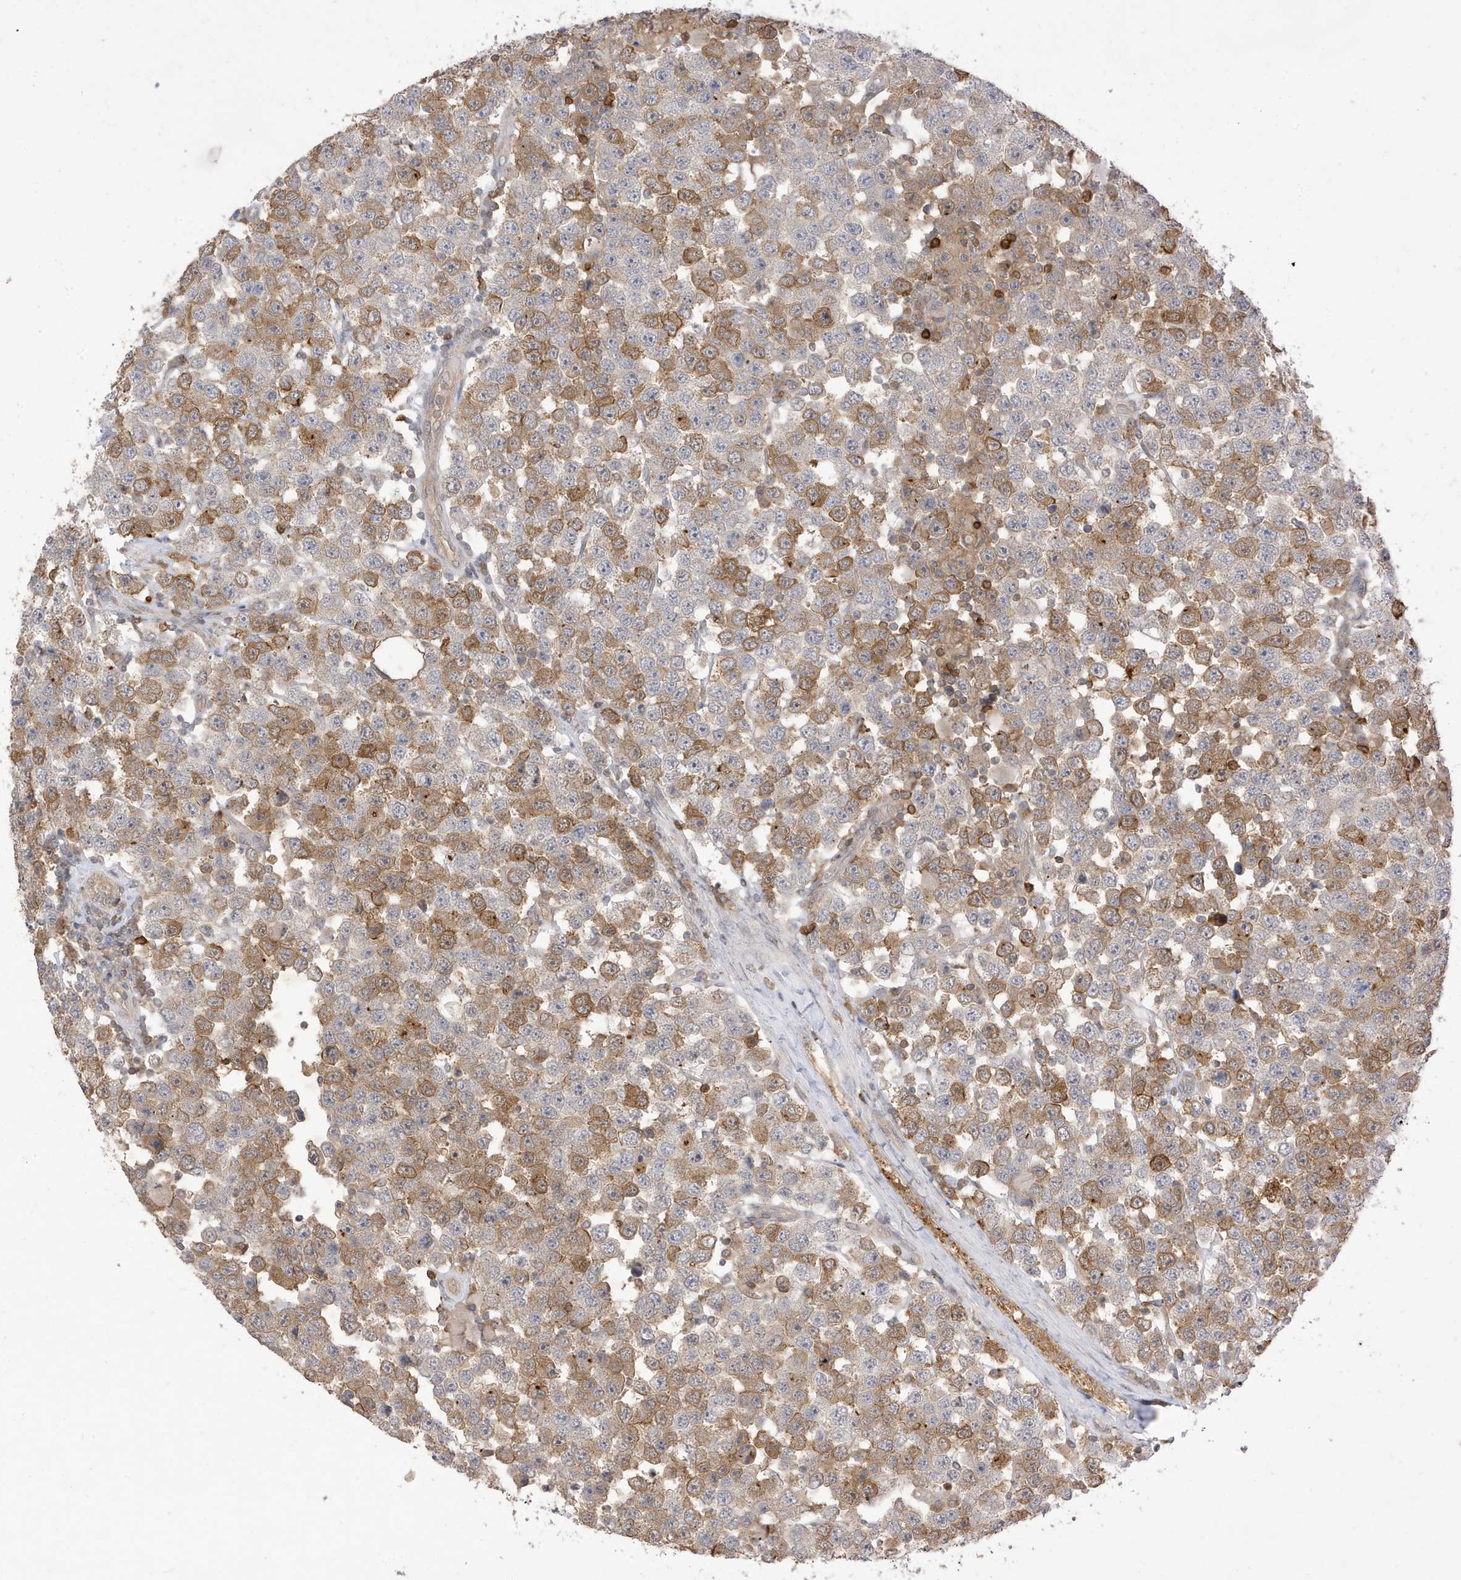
{"staining": {"intensity": "moderate", "quantity": "25%-75%", "location": "cytoplasmic/membranous"}, "tissue": "testis cancer", "cell_type": "Tumor cells", "image_type": "cancer", "snomed": [{"axis": "morphology", "description": "Seminoma, NOS"}, {"axis": "topography", "description": "Testis"}], "caption": "A brown stain labels moderate cytoplasmic/membranous staining of a protein in human seminoma (testis) tumor cells.", "gene": "TAB3", "patient": {"sex": "male", "age": 28}}